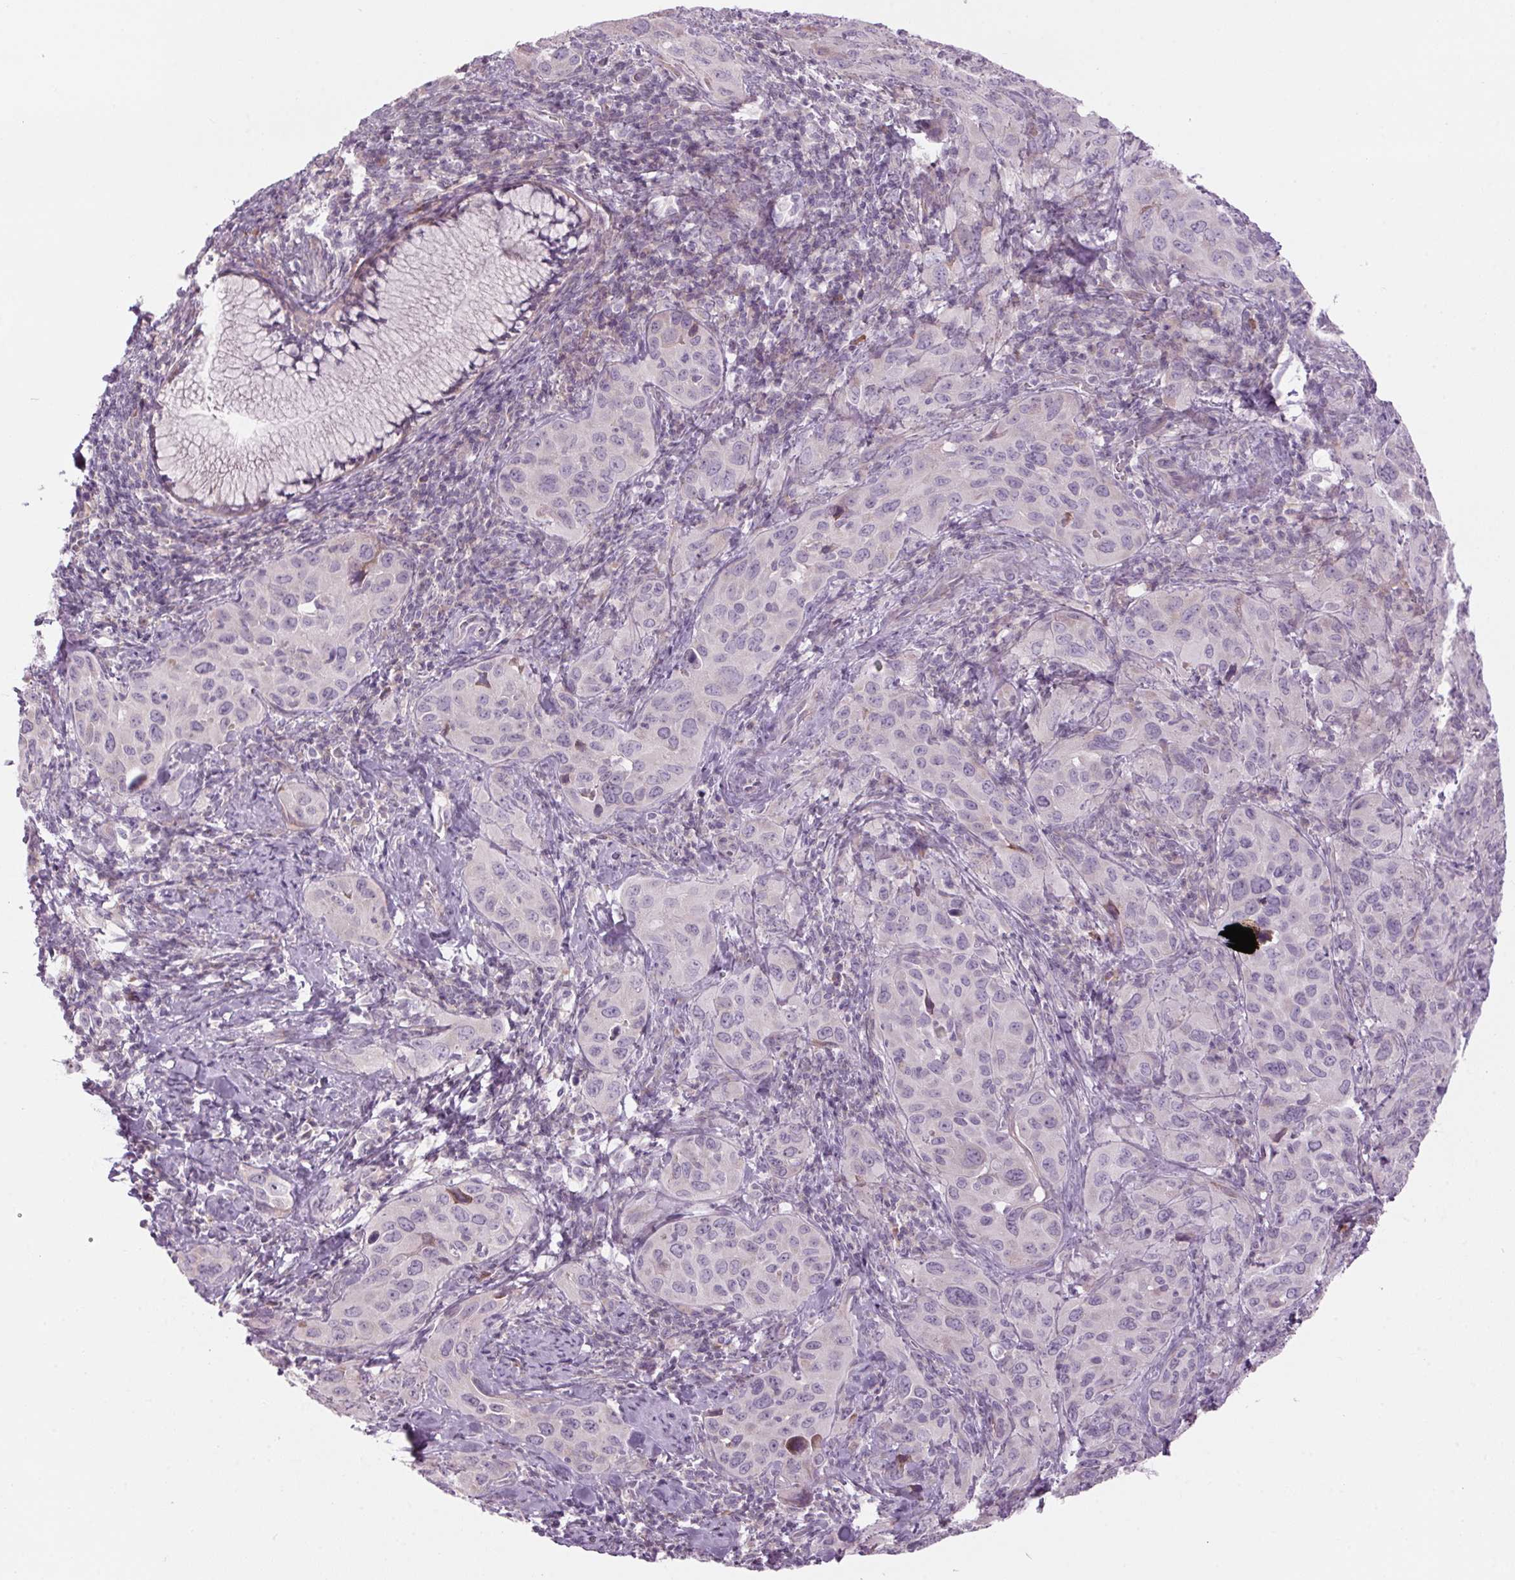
{"staining": {"intensity": "negative", "quantity": "none", "location": "none"}, "tissue": "cervical cancer", "cell_type": "Tumor cells", "image_type": "cancer", "snomed": [{"axis": "morphology", "description": "Normal tissue, NOS"}, {"axis": "morphology", "description": "Squamous cell carcinoma, NOS"}, {"axis": "topography", "description": "Cervix"}], "caption": "High power microscopy photomicrograph of an immunohistochemistry (IHC) micrograph of squamous cell carcinoma (cervical), revealing no significant staining in tumor cells.", "gene": "GNMT", "patient": {"sex": "female", "age": 51}}